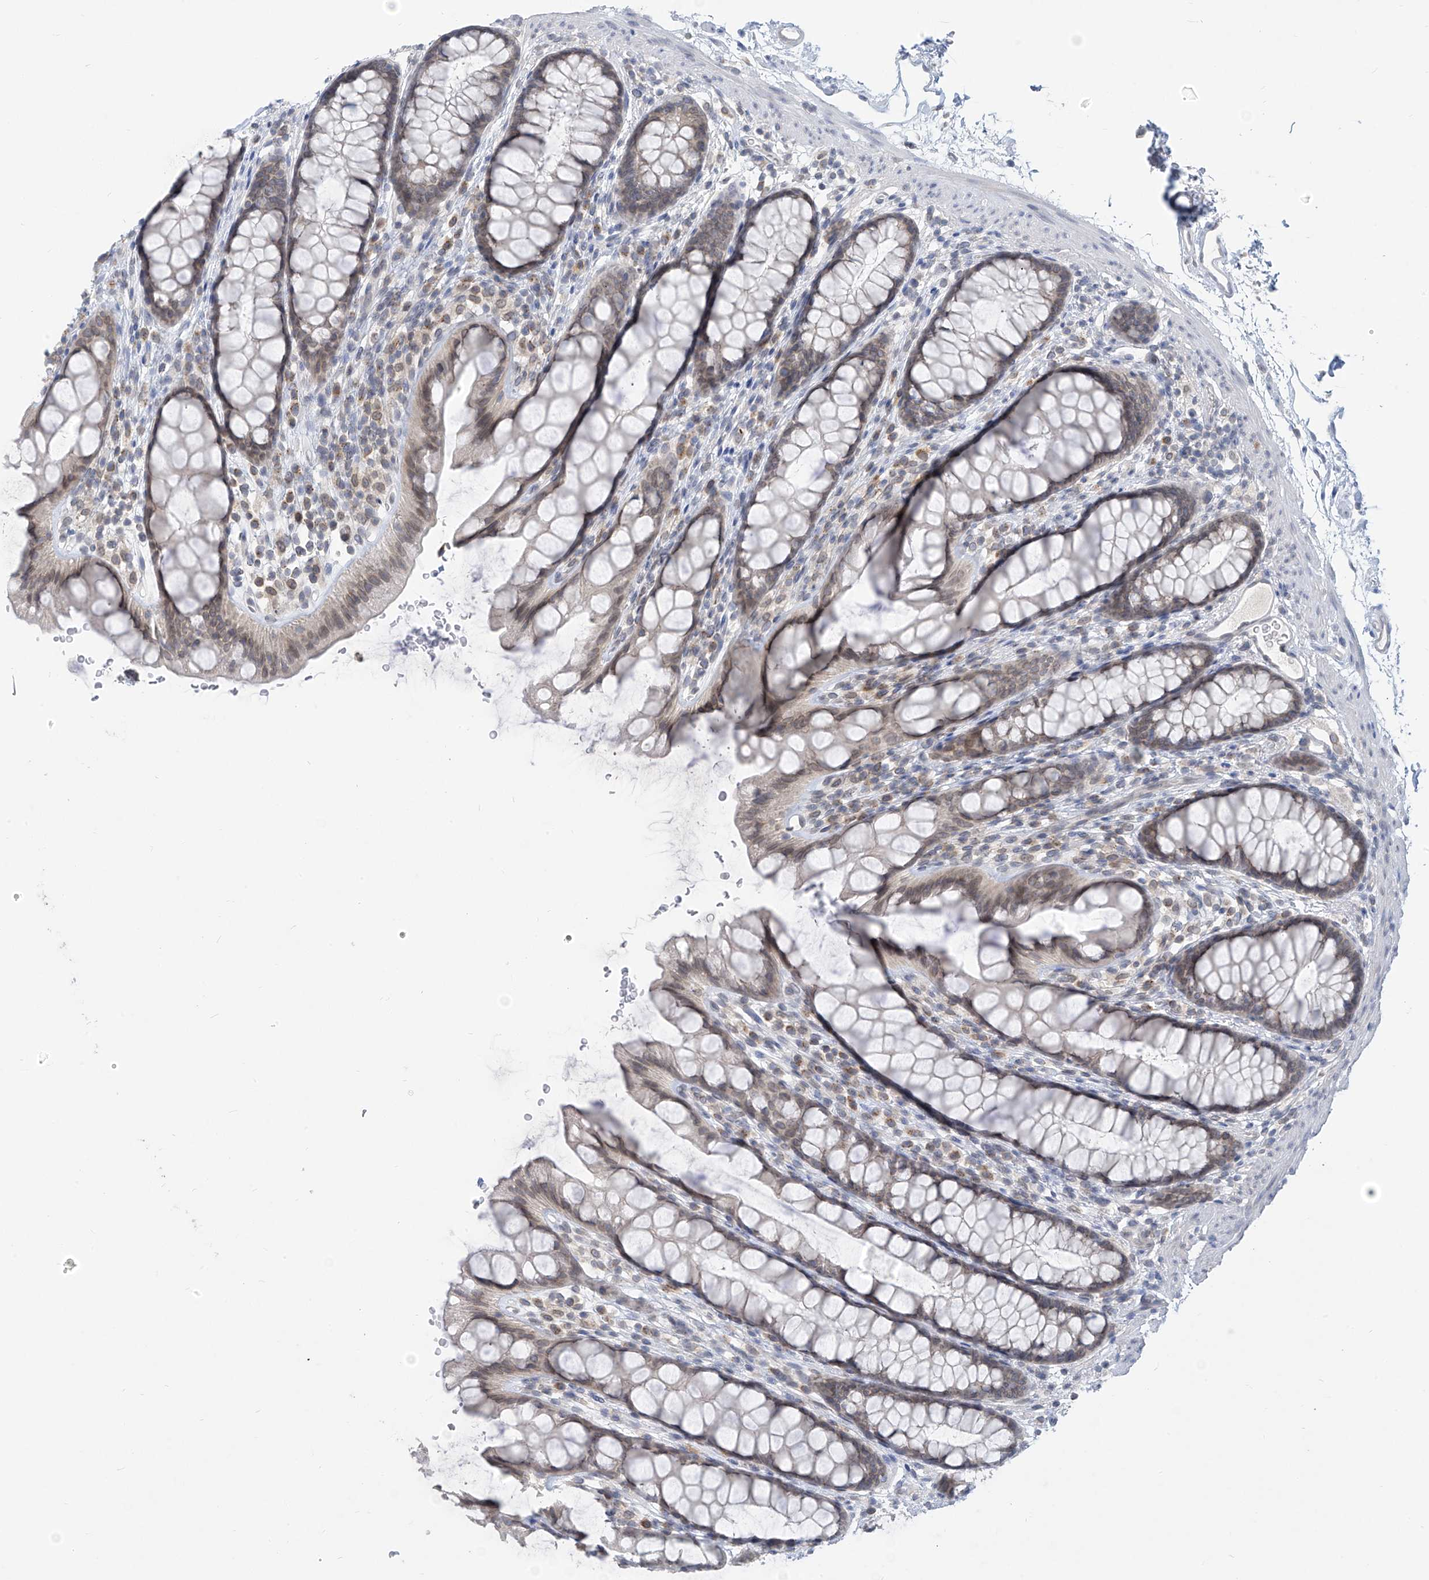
{"staining": {"intensity": "negative", "quantity": "none", "location": "none"}, "tissue": "rectum", "cell_type": "Glandular cells", "image_type": "normal", "snomed": [{"axis": "morphology", "description": "Normal tissue, NOS"}, {"axis": "topography", "description": "Rectum"}], "caption": "Immunohistochemical staining of normal human rectum demonstrates no significant staining in glandular cells.", "gene": "KRTAP25", "patient": {"sex": "female", "age": 65}}